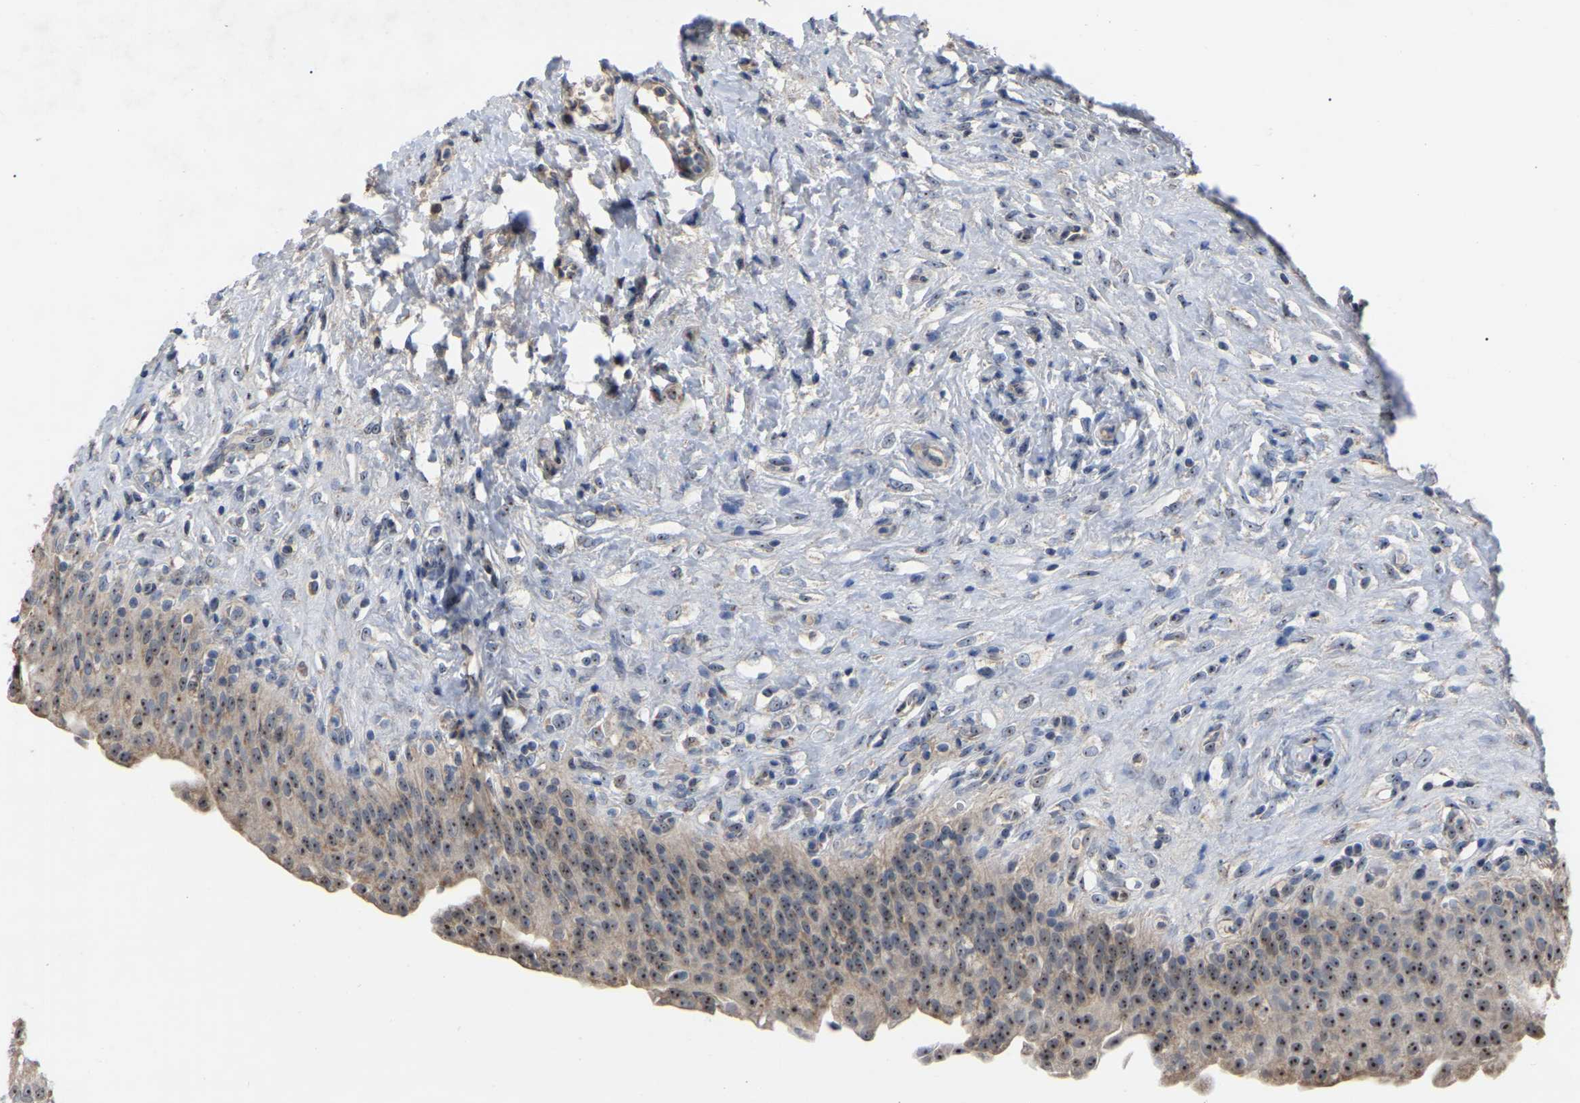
{"staining": {"intensity": "moderate", "quantity": ">75%", "location": "cytoplasmic/membranous,nuclear"}, "tissue": "urinary bladder", "cell_type": "Urothelial cells", "image_type": "normal", "snomed": [{"axis": "morphology", "description": "Urothelial carcinoma, High grade"}, {"axis": "topography", "description": "Urinary bladder"}], "caption": "Brown immunohistochemical staining in benign urinary bladder shows moderate cytoplasmic/membranous,nuclear staining in approximately >75% of urothelial cells. The staining was performed using DAB (3,3'-diaminobenzidine), with brown indicating positive protein expression. Nuclei are stained blue with hematoxylin.", "gene": "NOP53", "patient": {"sex": "male", "age": 46}}